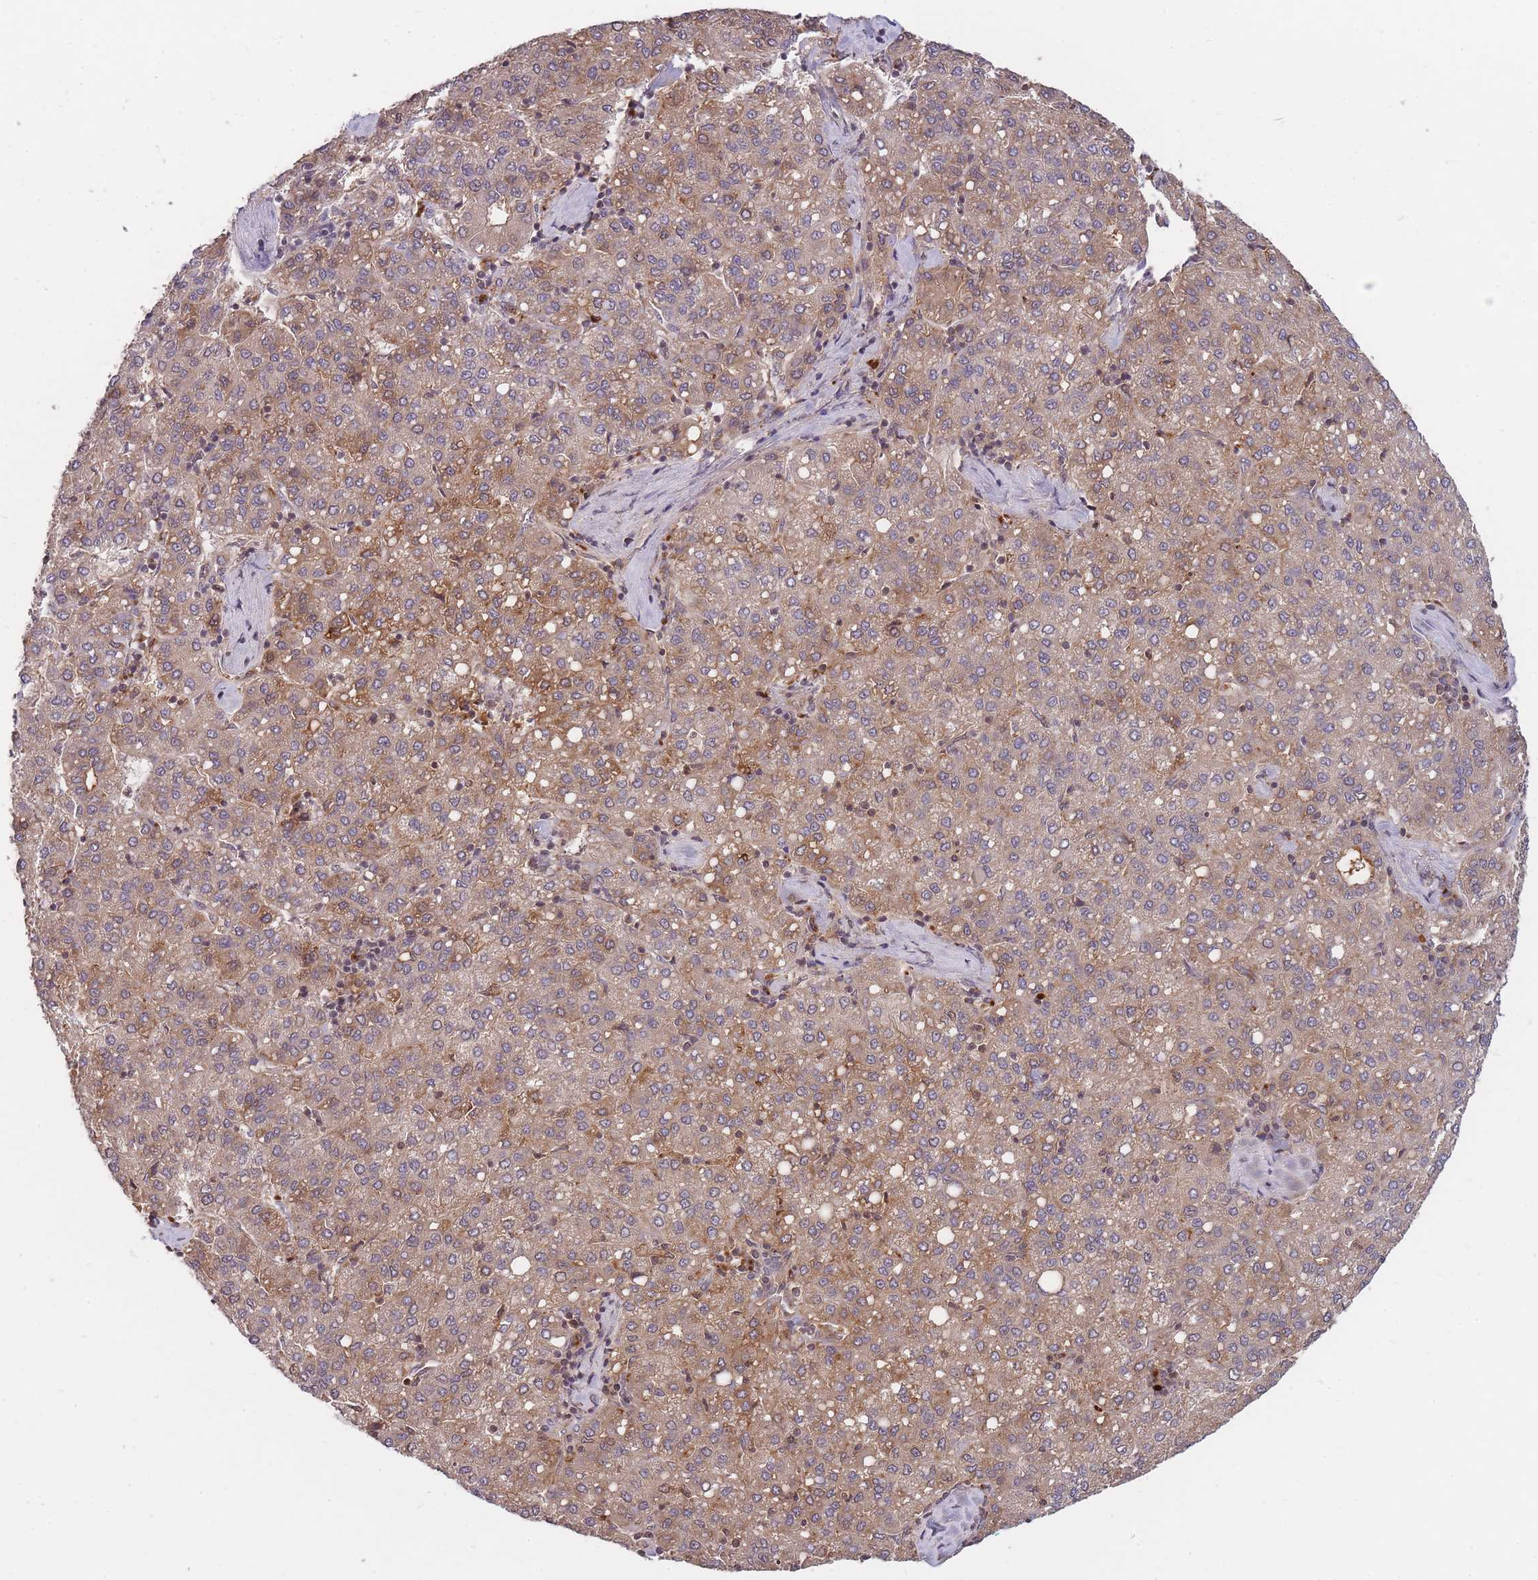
{"staining": {"intensity": "moderate", "quantity": ">75%", "location": "cytoplasmic/membranous"}, "tissue": "liver cancer", "cell_type": "Tumor cells", "image_type": "cancer", "snomed": [{"axis": "morphology", "description": "Carcinoma, Hepatocellular, NOS"}, {"axis": "topography", "description": "Liver"}], "caption": "Human hepatocellular carcinoma (liver) stained with a brown dye demonstrates moderate cytoplasmic/membranous positive staining in about >75% of tumor cells.", "gene": "RALGDS", "patient": {"sex": "male", "age": 65}}